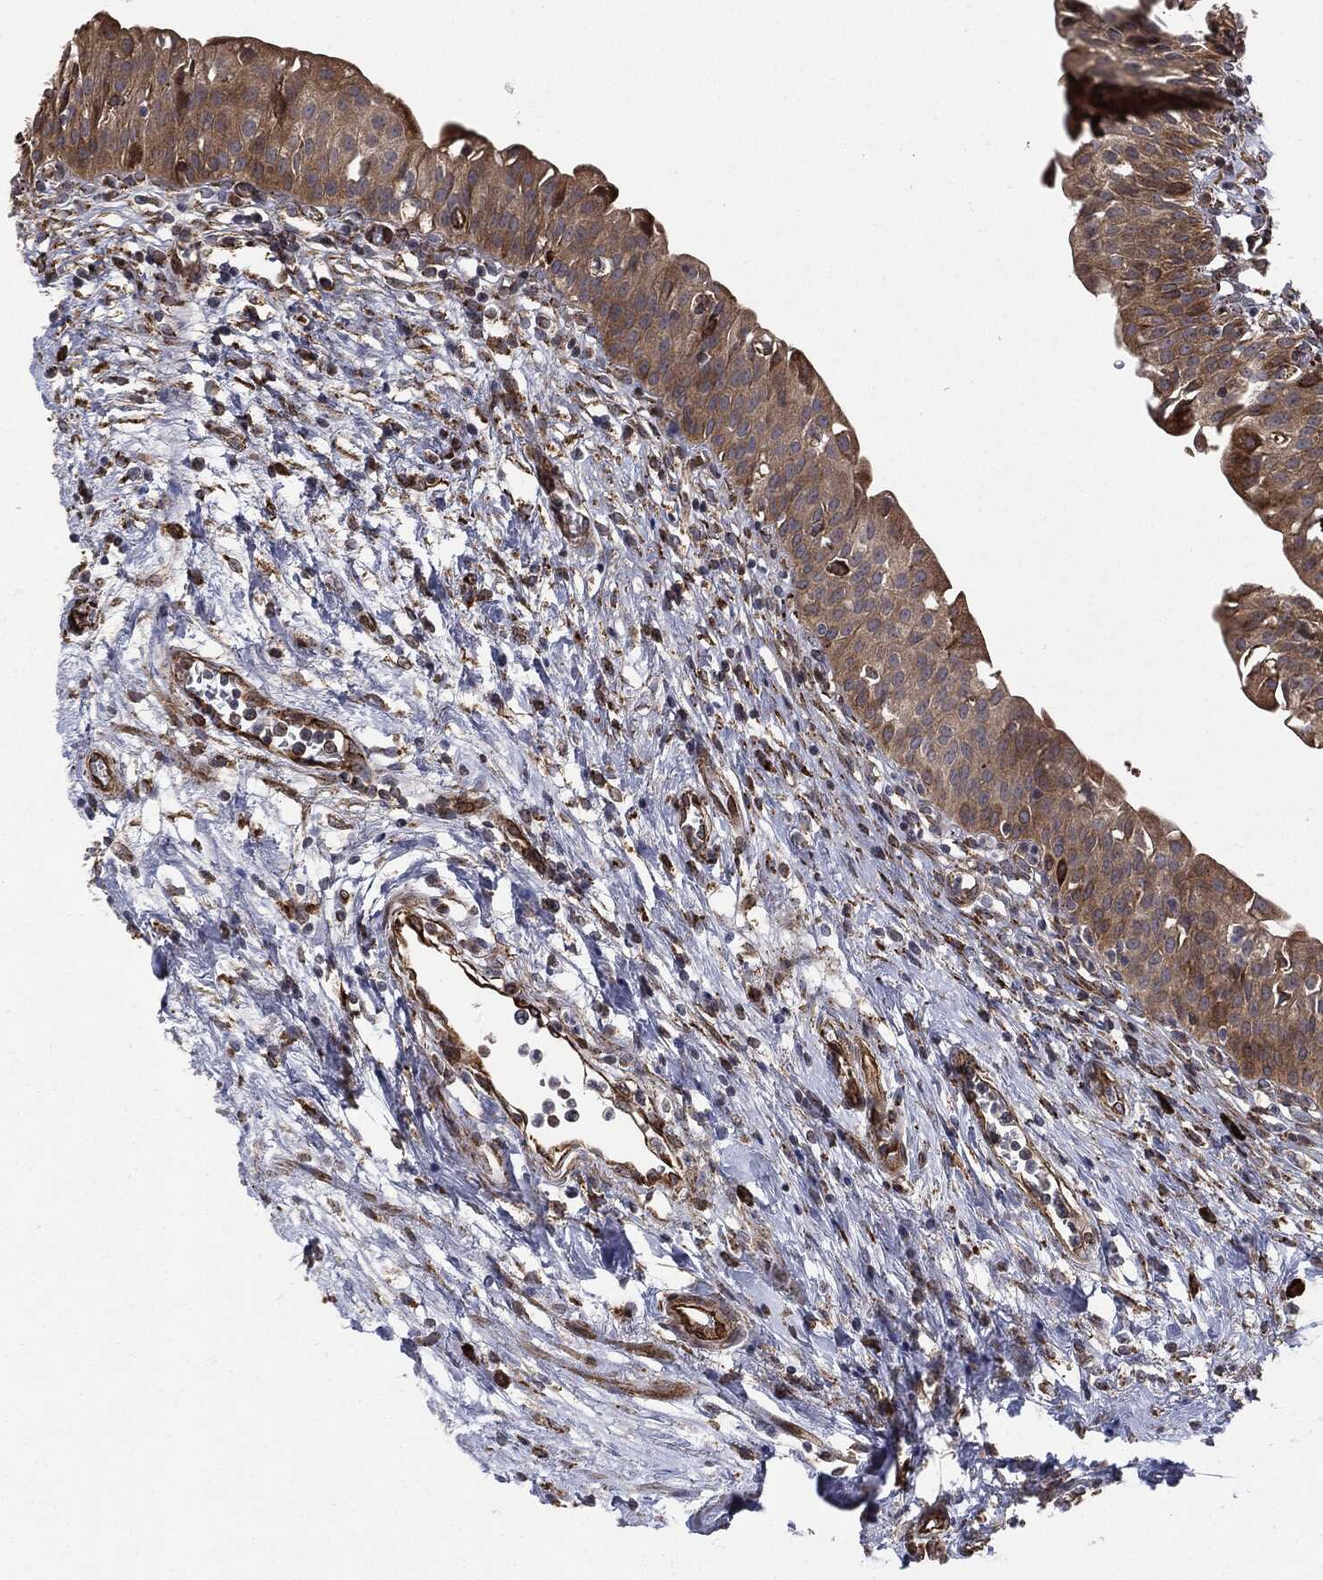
{"staining": {"intensity": "moderate", "quantity": ">75%", "location": "cytoplasmic/membranous"}, "tissue": "urinary bladder", "cell_type": "Urothelial cells", "image_type": "normal", "snomed": [{"axis": "morphology", "description": "Normal tissue, NOS"}, {"axis": "topography", "description": "Urinary bladder"}], "caption": "Immunohistochemical staining of unremarkable human urinary bladder displays >75% levels of moderate cytoplasmic/membranous protein staining in approximately >75% of urothelial cells.", "gene": "CYLD", "patient": {"sex": "male", "age": 76}}